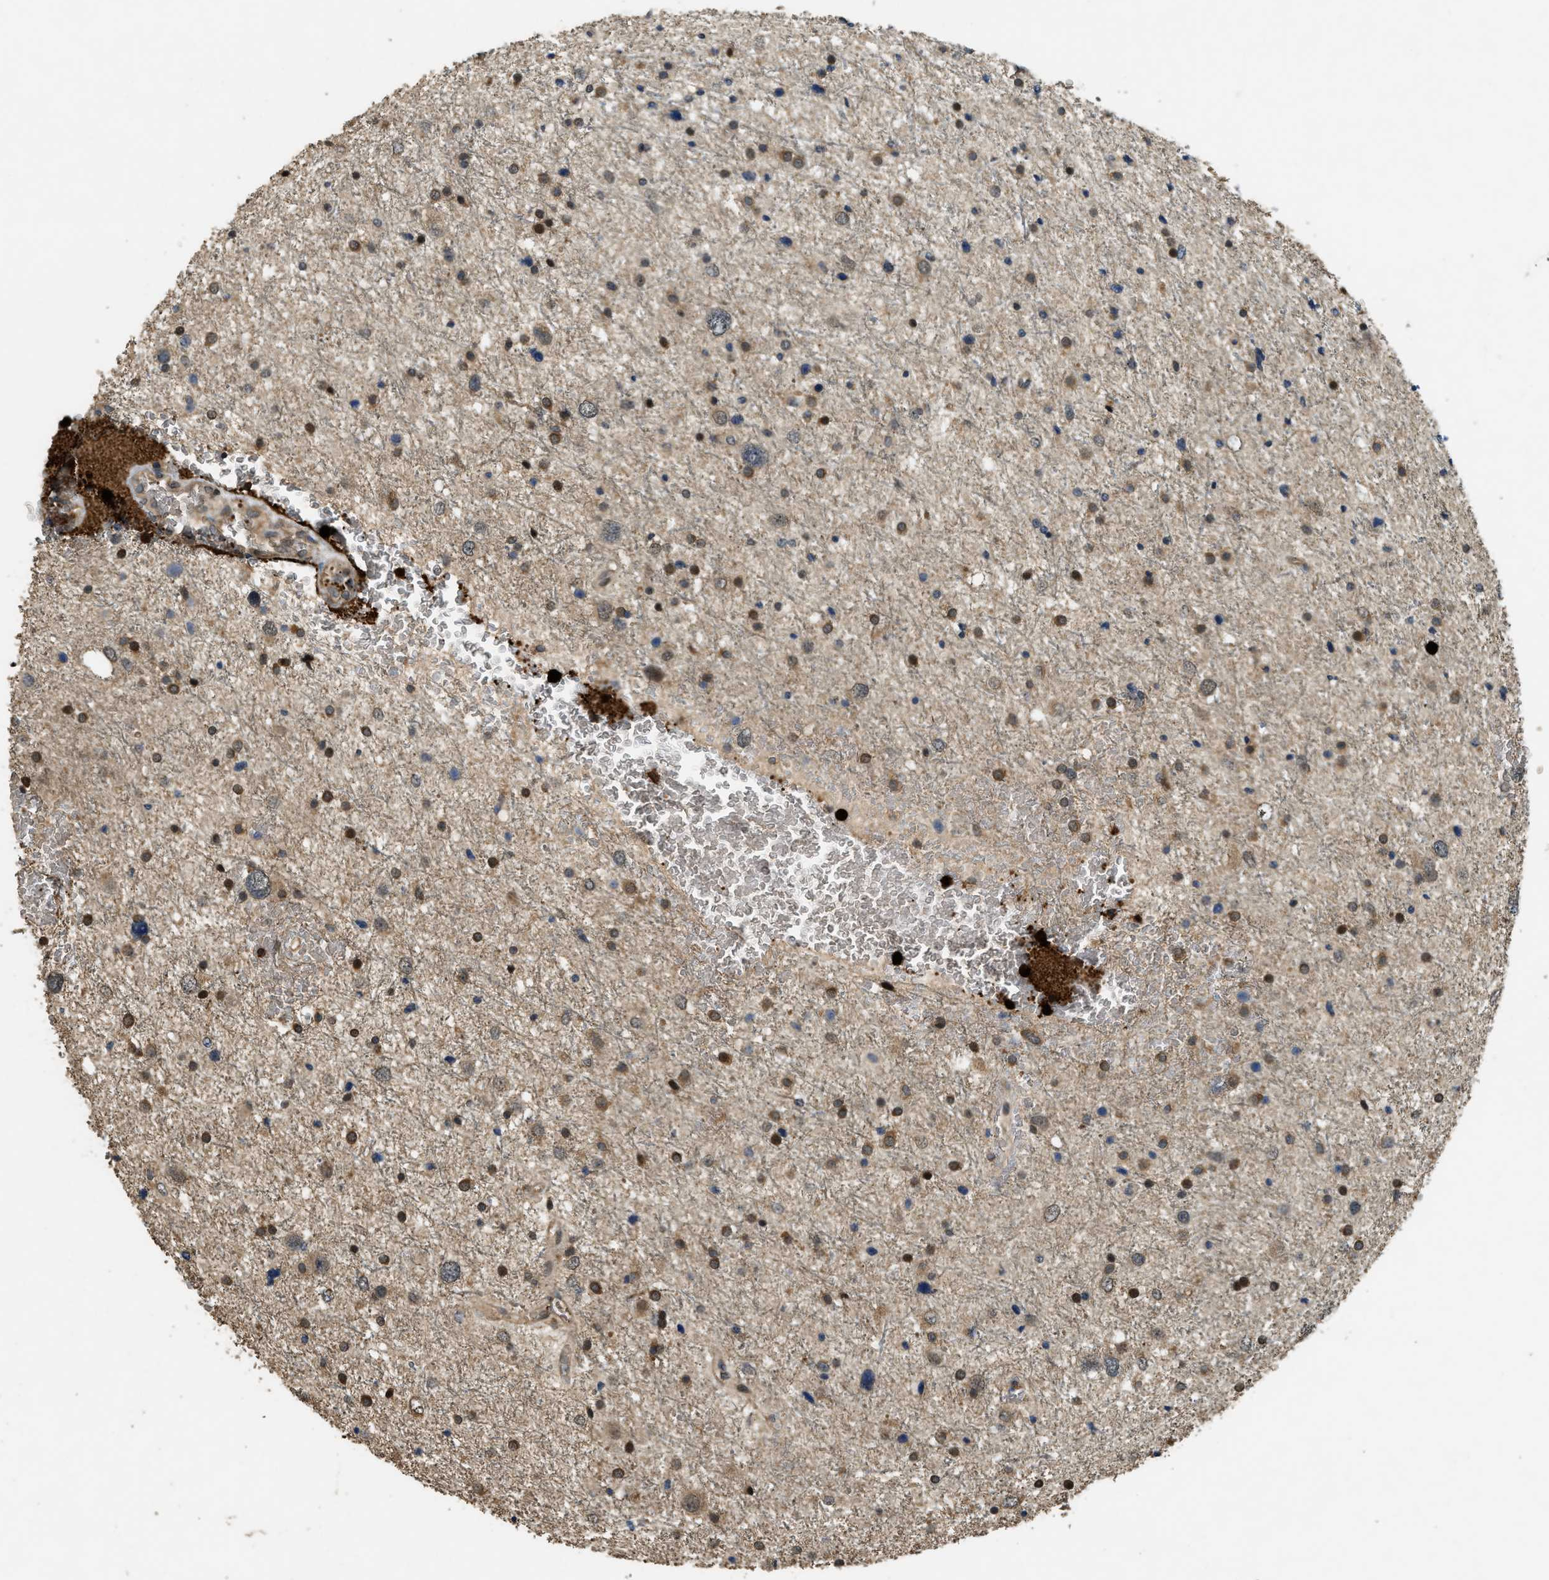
{"staining": {"intensity": "moderate", "quantity": ">75%", "location": "cytoplasmic/membranous"}, "tissue": "glioma", "cell_type": "Tumor cells", "image_type": "cancer", "snomed": [{"axis": "morphology", "description": "Glioma, malignant, Low grade"}, {"axis": "topography", "description": "Brain"}], "caption": "Malignant low-grade glioma was stained to show a protein in brown. There is medium levels of moderate cytoplasmic/membranous positivity in about >75% of tumor cells.", "gene": "RNF141", "patient": {"sex": "female", "age": 37}}